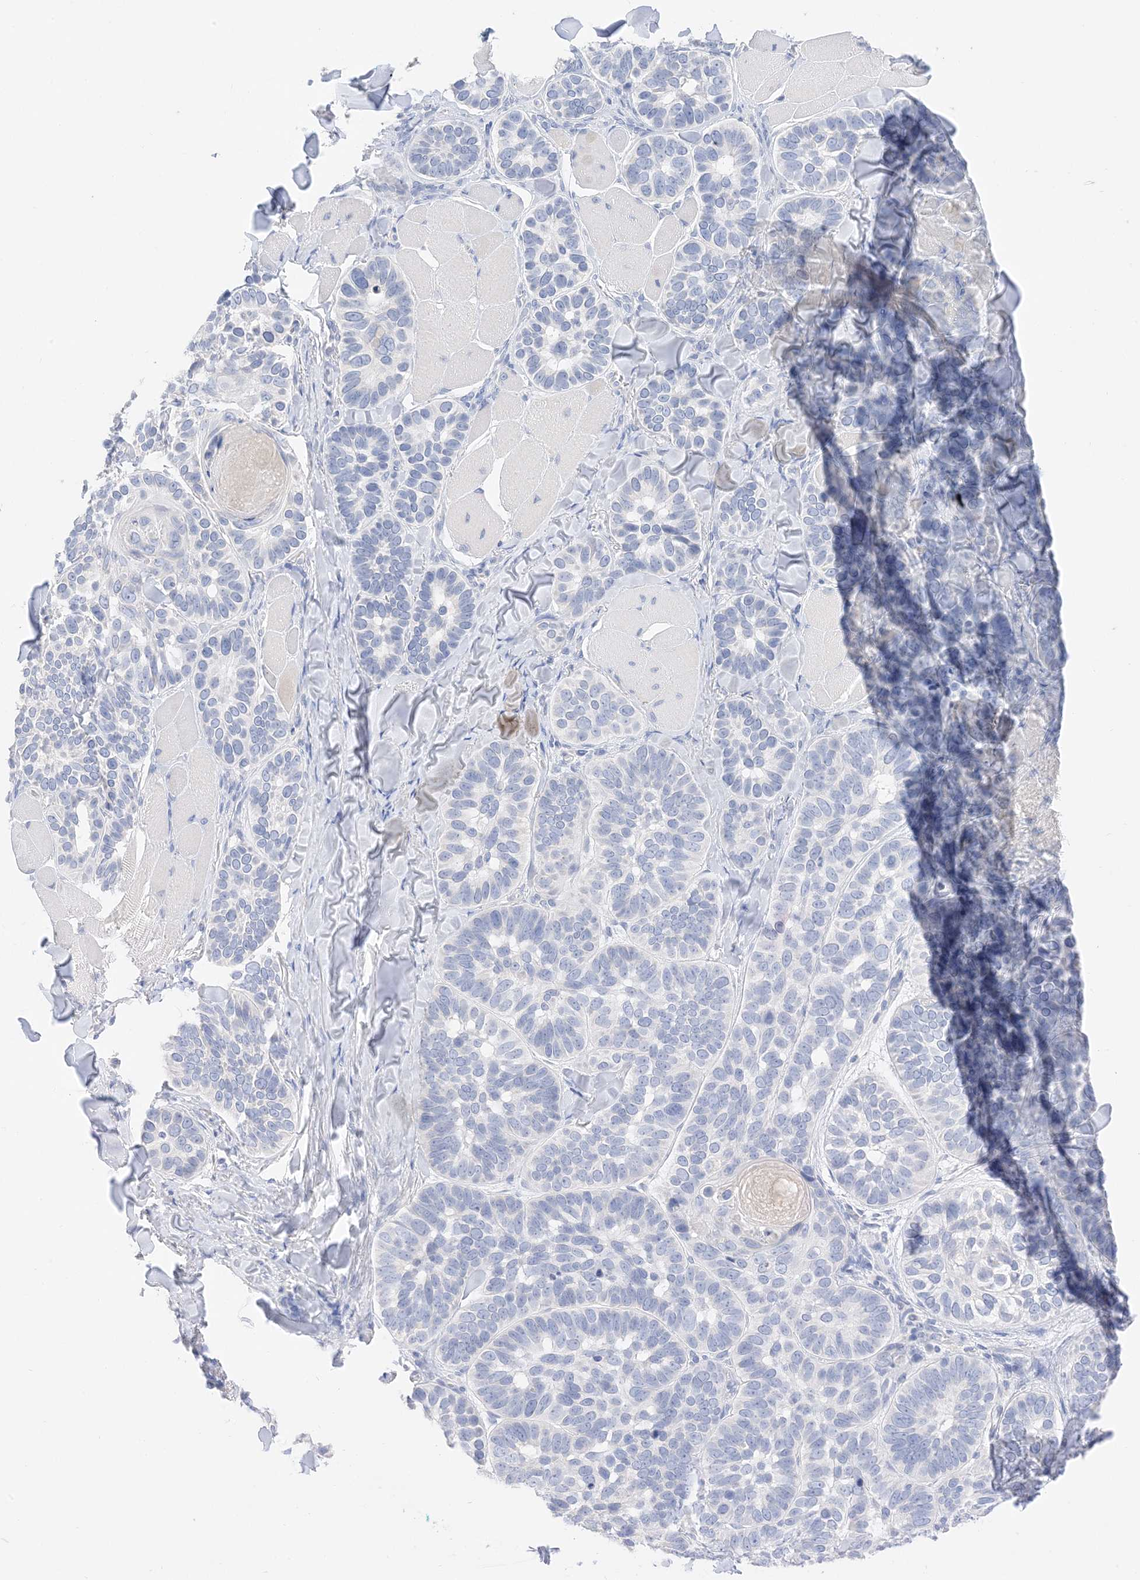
{"staining": {"intensity": "negative", "quantity": "none", "location": "none"}, "tissue": "skin cancer", "cell_type": "Tumor cells", "image_type": "cancer", "snomed": [{"axis": "morphology", "description": "Basal cell carcinoma"}, {"axis": "topography", "description": "Skin"}], "caption": "Protein analysis of skin cancer reveals no significant positivity in tumor cells.", "gene": "MUC17", "patient": {"sex": "male", "age": 62}}